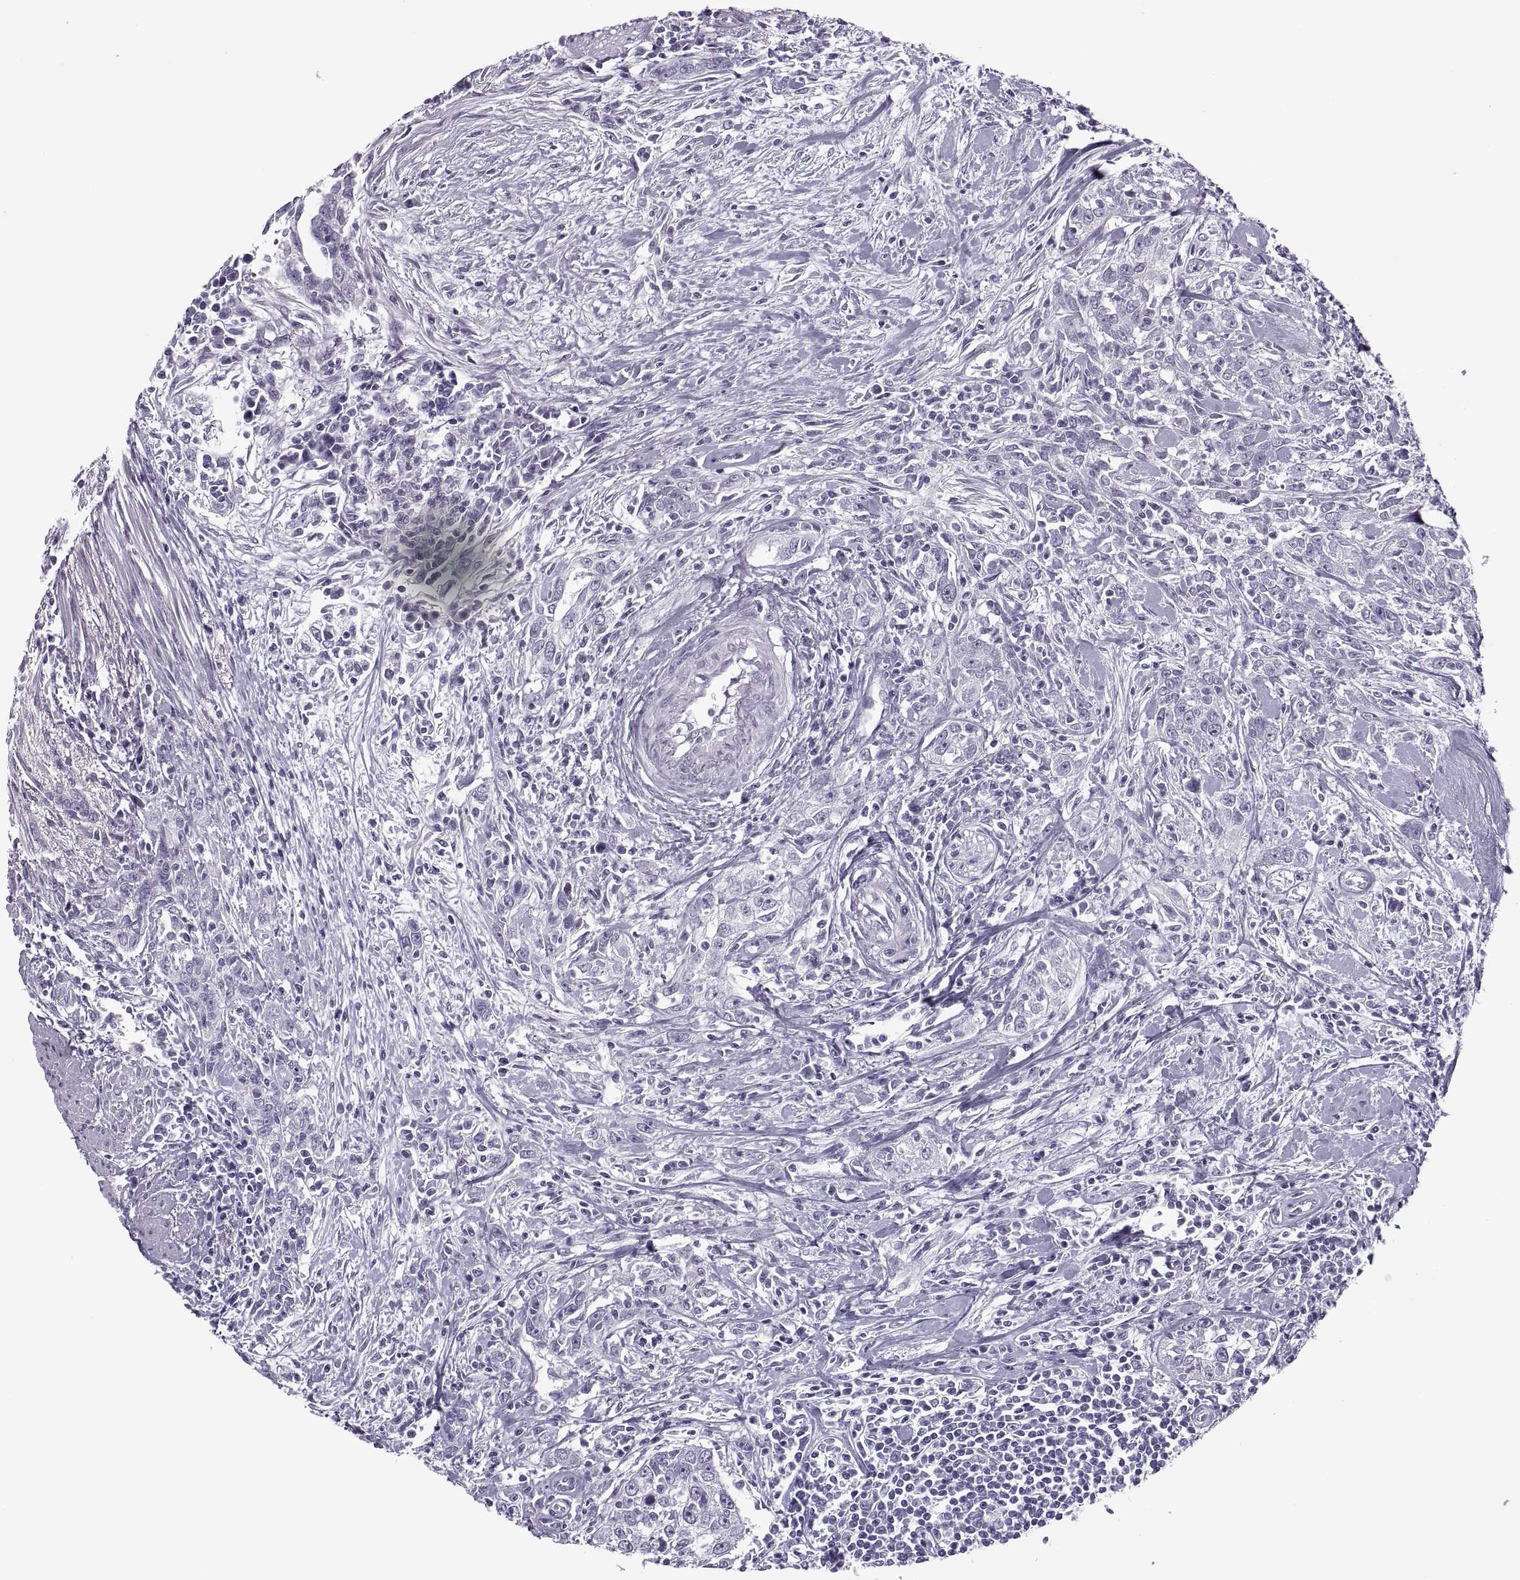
{"staining": {"intensity": "negative", "quantity": "none", "location": "none"}, "tissue": "urothelial cancer", "cell_type": "Tumor cells", "image_type": "cancer", "snomed": [{"axis": "morphology", "description": "Urothelial carcinoma, High grade"}, {"axis": "topography", "description": "Urinary bladder"}], "caption": "IHC photomicrograph of neoplastic tissue: human urothelial cancer stained with DAB displays no significant protein positivity in tumor cells.", "gene": "SYNGR4", "patient": {"sex": "male", "age": 83}}